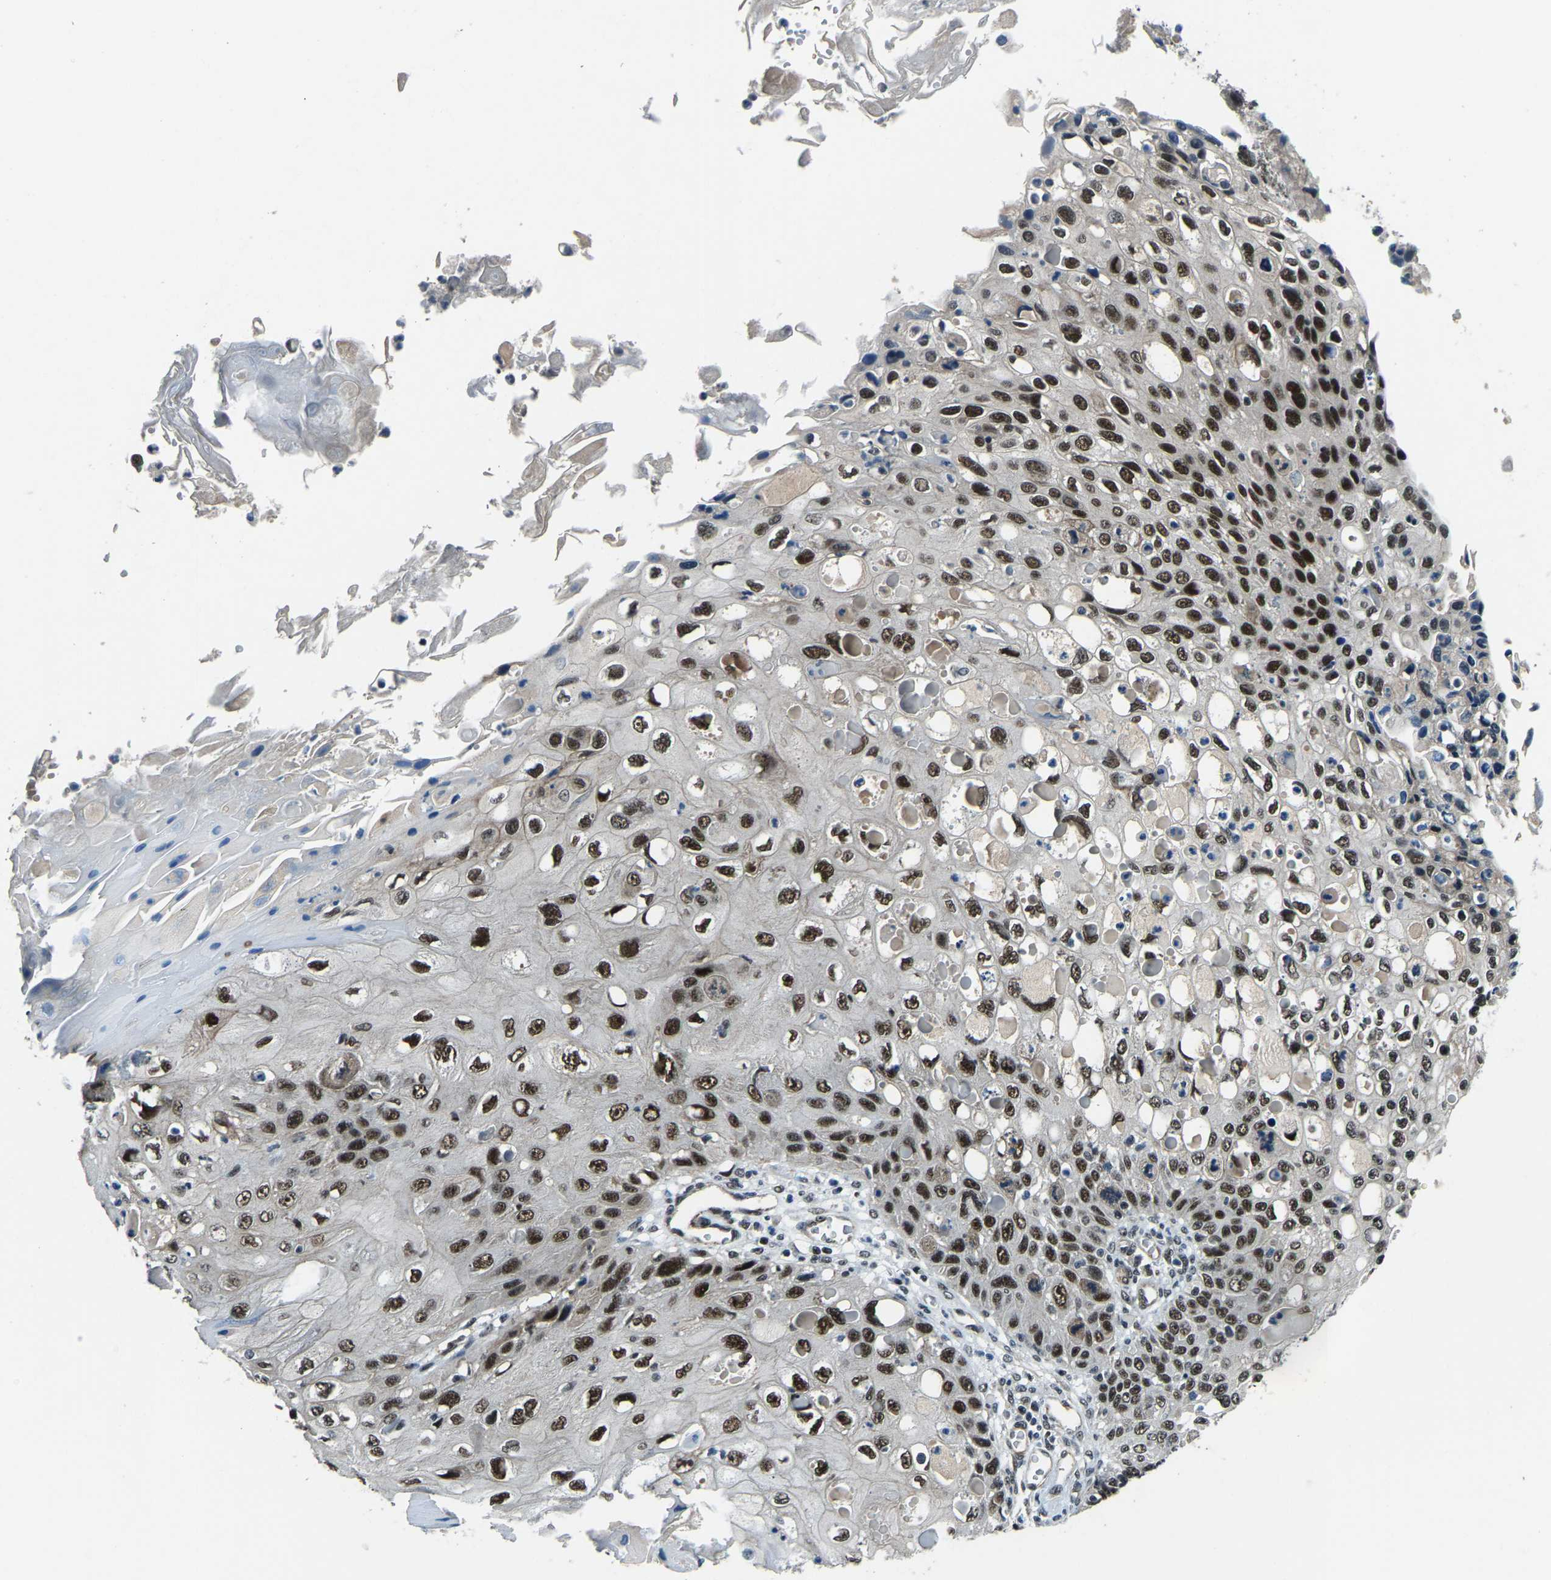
{"staining": {"intensity": "strong", "quantity": ">75%", "location": "nuclear"}, "tissue": "cervical cancer", "cell_type": "Tumor cells", "image_type": "cancer", "snomed": [{"axis": "morphology", "description": "Squamous cell carcinoma, NOS"}, {"axis": "topography", "description": "Cervix"}], "caption": "Protein expression analysis of cervical cancer exhibits strong nuclear staining in about >75% of tumor cells.", "gene": "PRCC", "patient": {"sex": "female", "age": 70}}